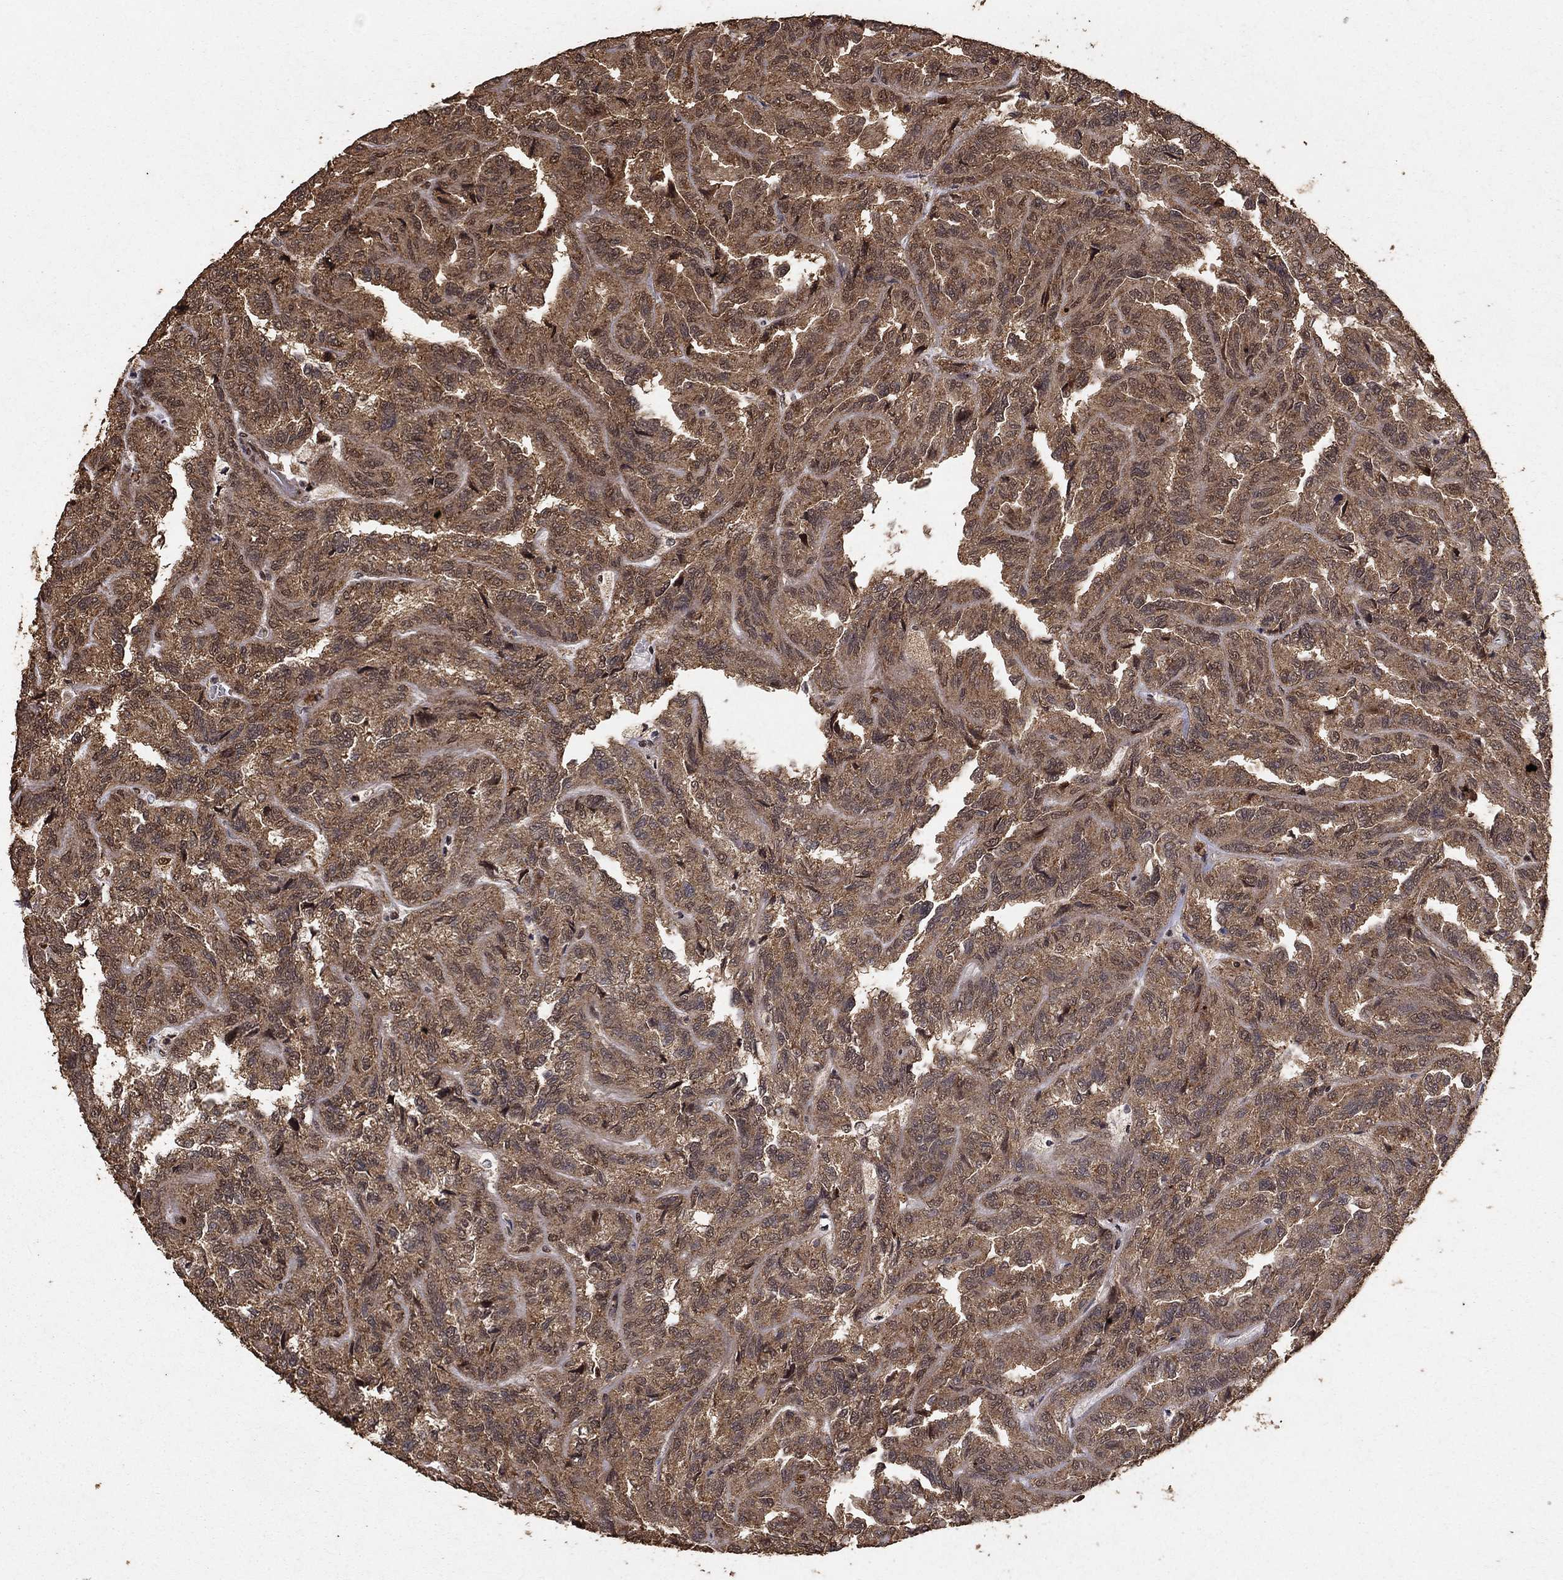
{"staining": {"intensity": "moderate", "quantity": ">75%", "location": "cytoplasmic/membranous"}, "tissue": "renal cancer", "cell_type": "Tumor cells", "image_type": "cancer", "snomed": [{"axis": "morphology", "description": "Adenocarcinoma, NOS"}, {"axis": "topography", "description": "Kidney"}], "caption": "A histopathology image of renal cancer stained for a protein displays moderate cytoplasmic/membranous brown staining in tumor cells.", "gene": "PRDM1", "patient": {"sex": "male", "age": 79}}